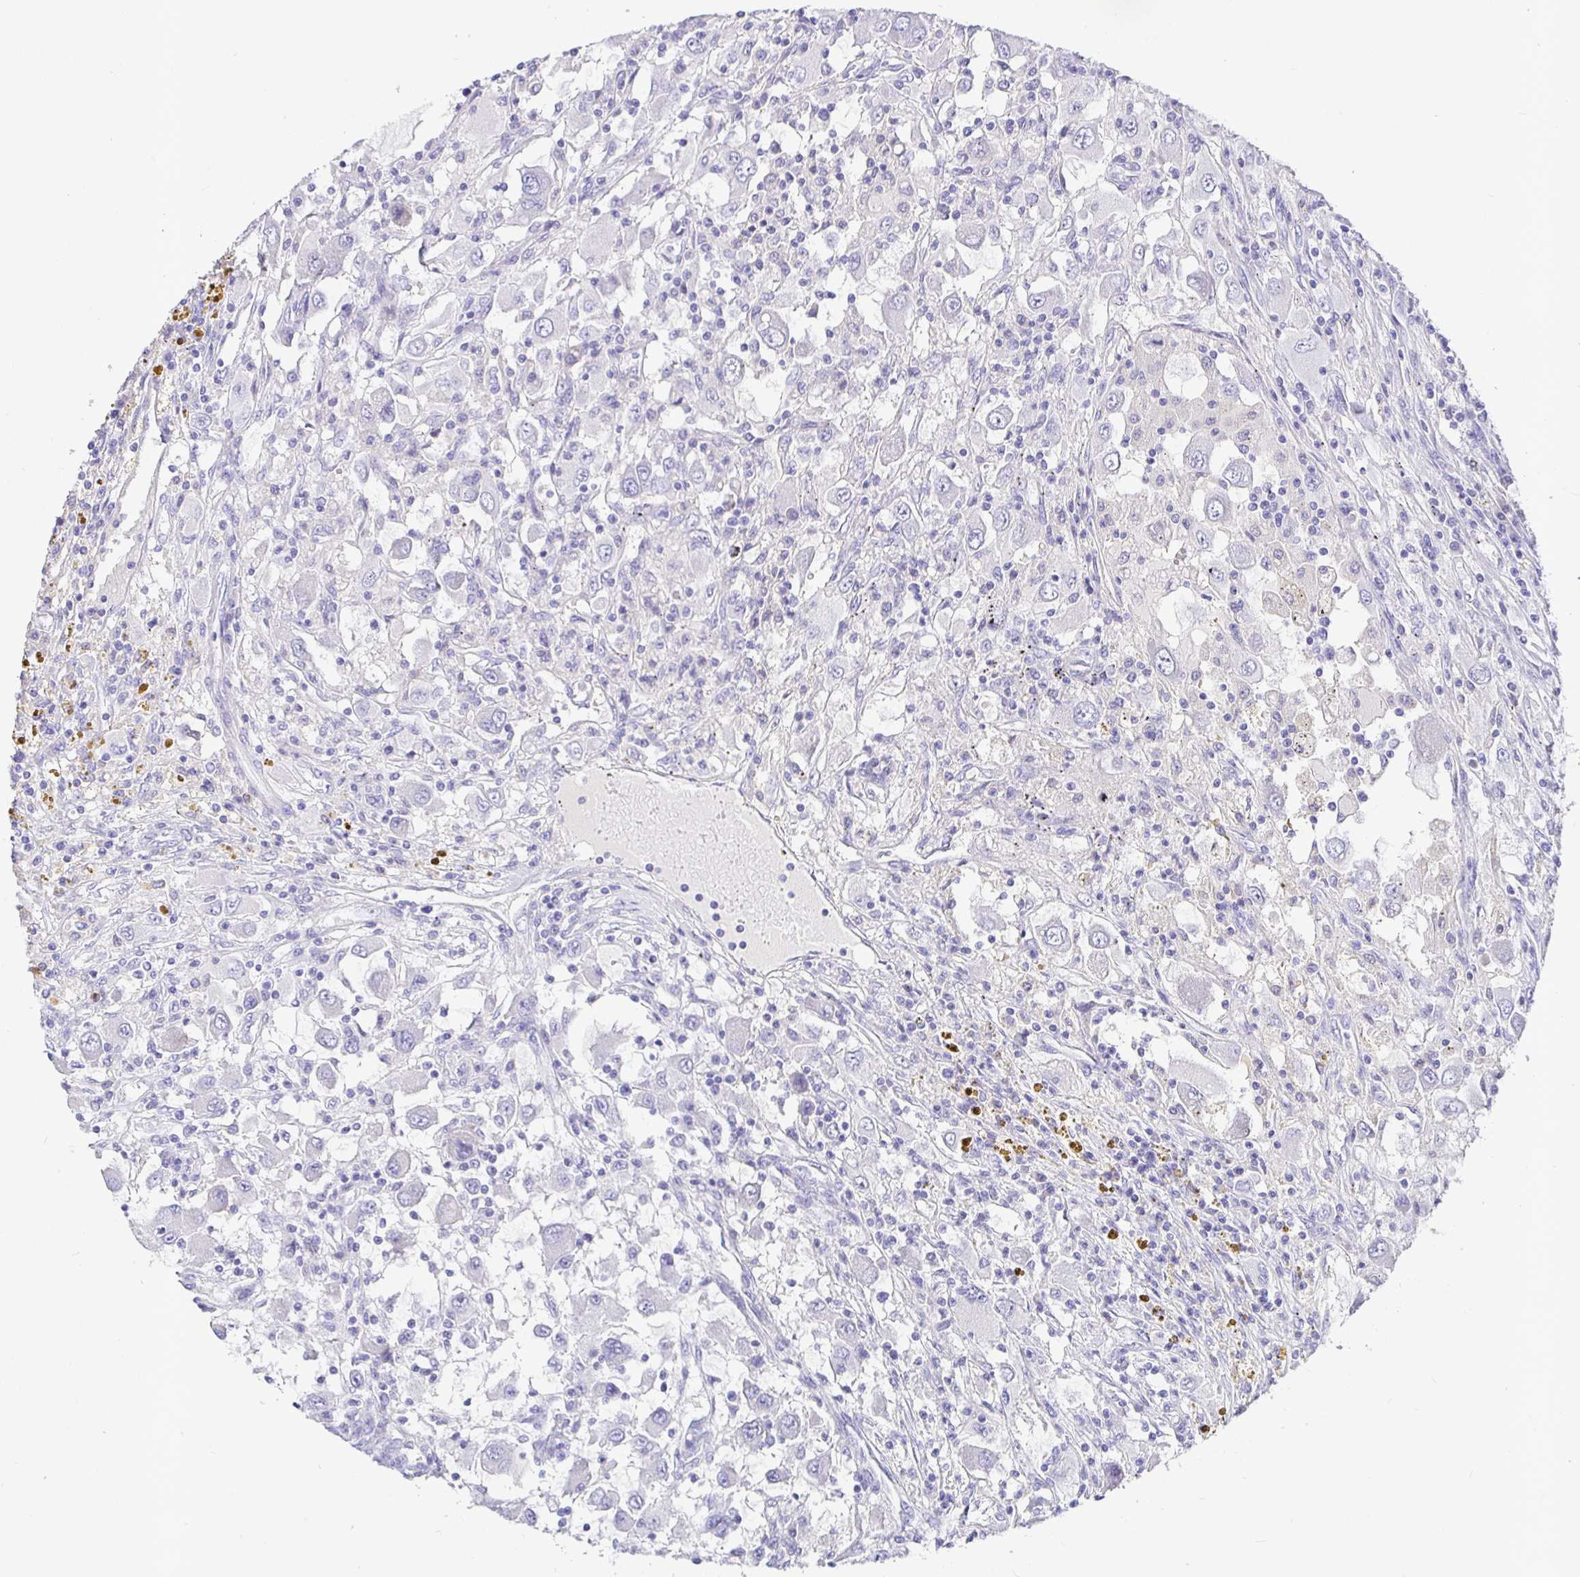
{"staining": {"intensity": "negative", "quantity": "none", "location": "none"}, "tissue": "renal cancer", "cell_type": "Tumor cells", "image_type": "cancer", "snomed": [{"axis": "morphology", "description": "Adenocarcinoma, NOS"}, {"axis": "topography", "description": "Kidney"}], "caption": "IHC micrograph of neoplastic tissue: renal adenocarcinoma stained with DAB (3,3'-diaminobenzidine) reveals no significant protein expression in tumor cells.", "gene": "TPTE", "patient": {"sex": "female", "age": 67}}